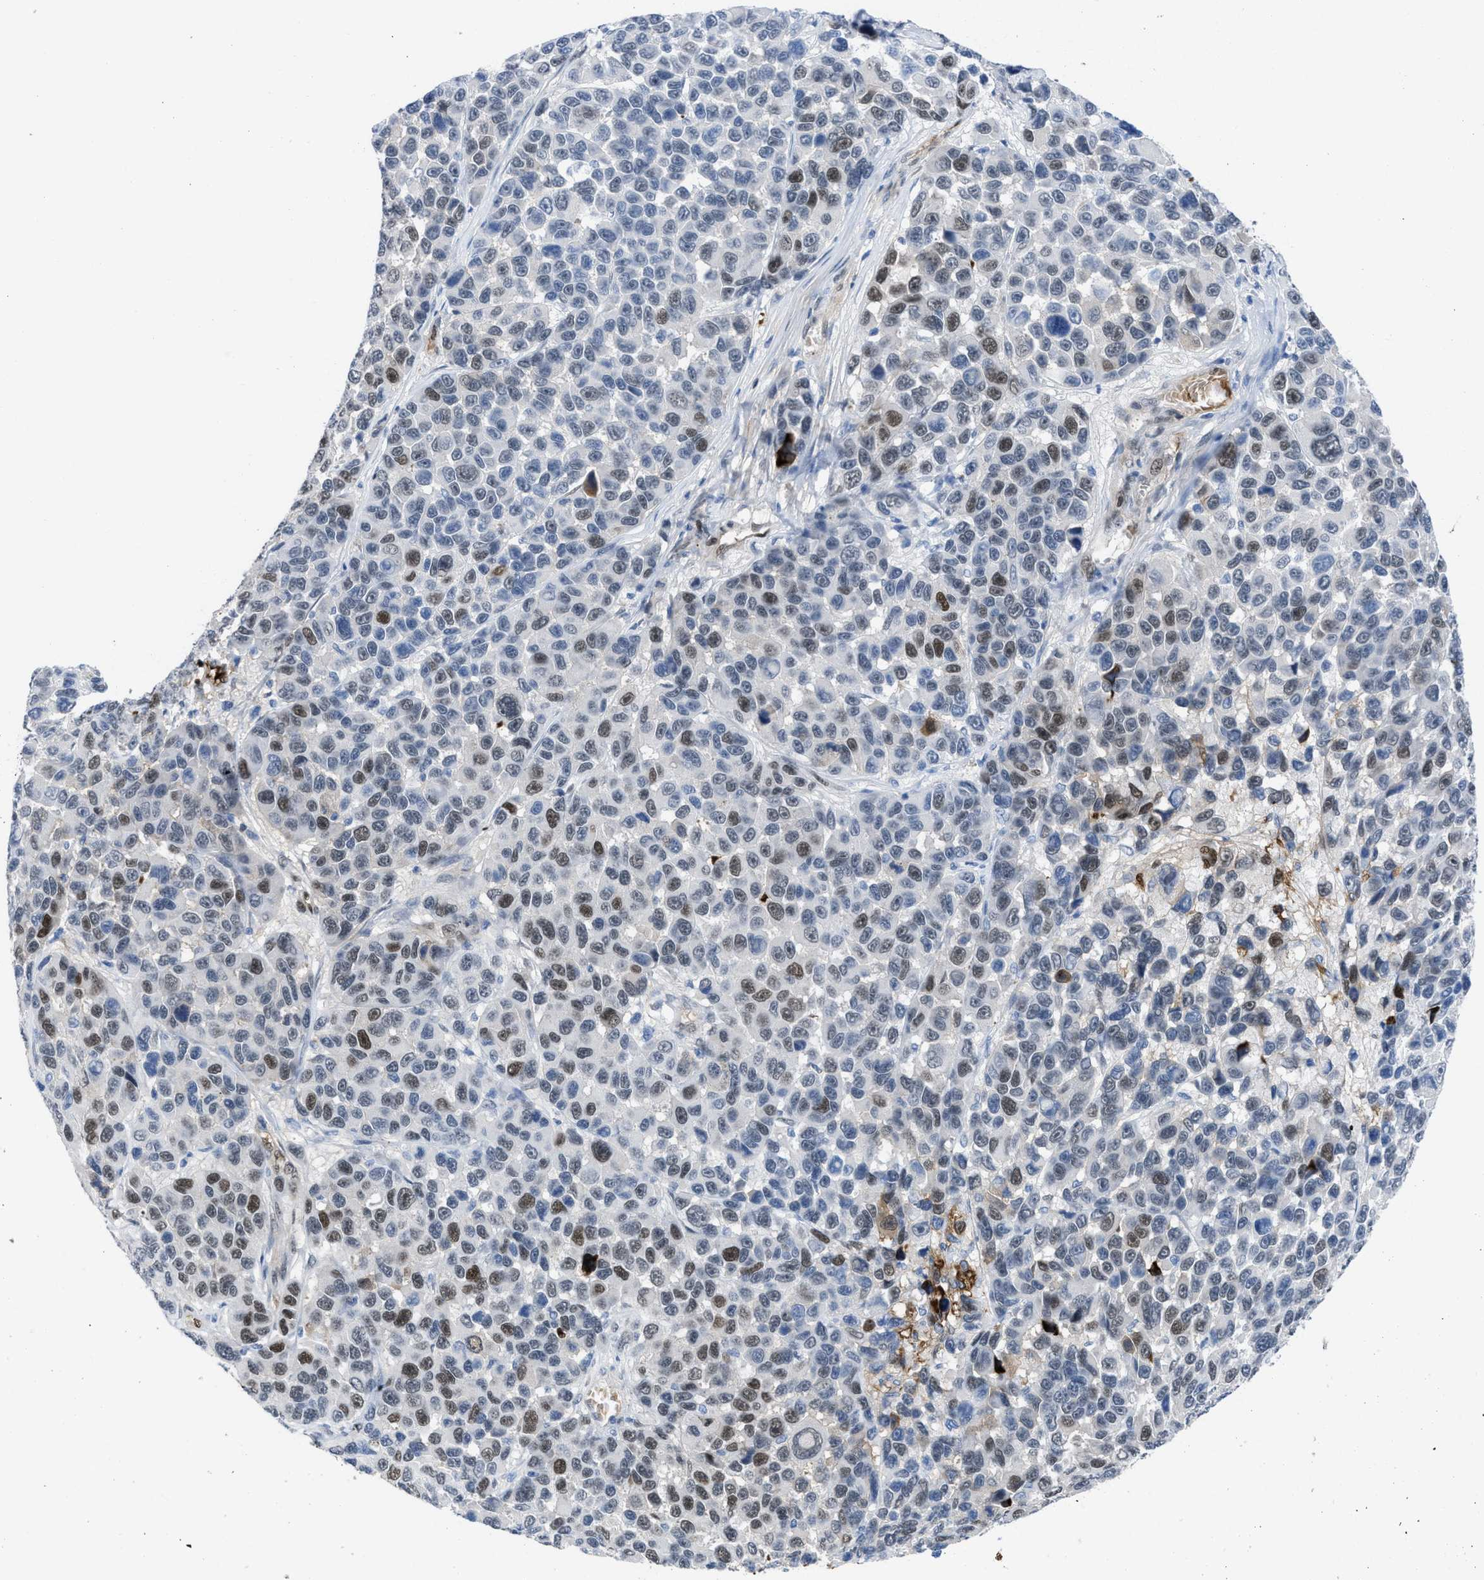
{"staining": {"intensity": "moderate", "quantity": ">75%", "location": "nuclear"}, "tissue": "melanoma", "cell_type": "Tumor cells", "image_type": "cancer", "snomed": [{"axis": "morphology", "description": "Malignant melanoma, NOS"}, {"axis": "topography", "description": "Skin"}], "caption": "Malignant melanoma stained with a brown dye reveals moderate nuclear positive positivity in about >75% of tumor cells.", "gene": "LEF1", "patient": {"sex": "male", "age": 53}}